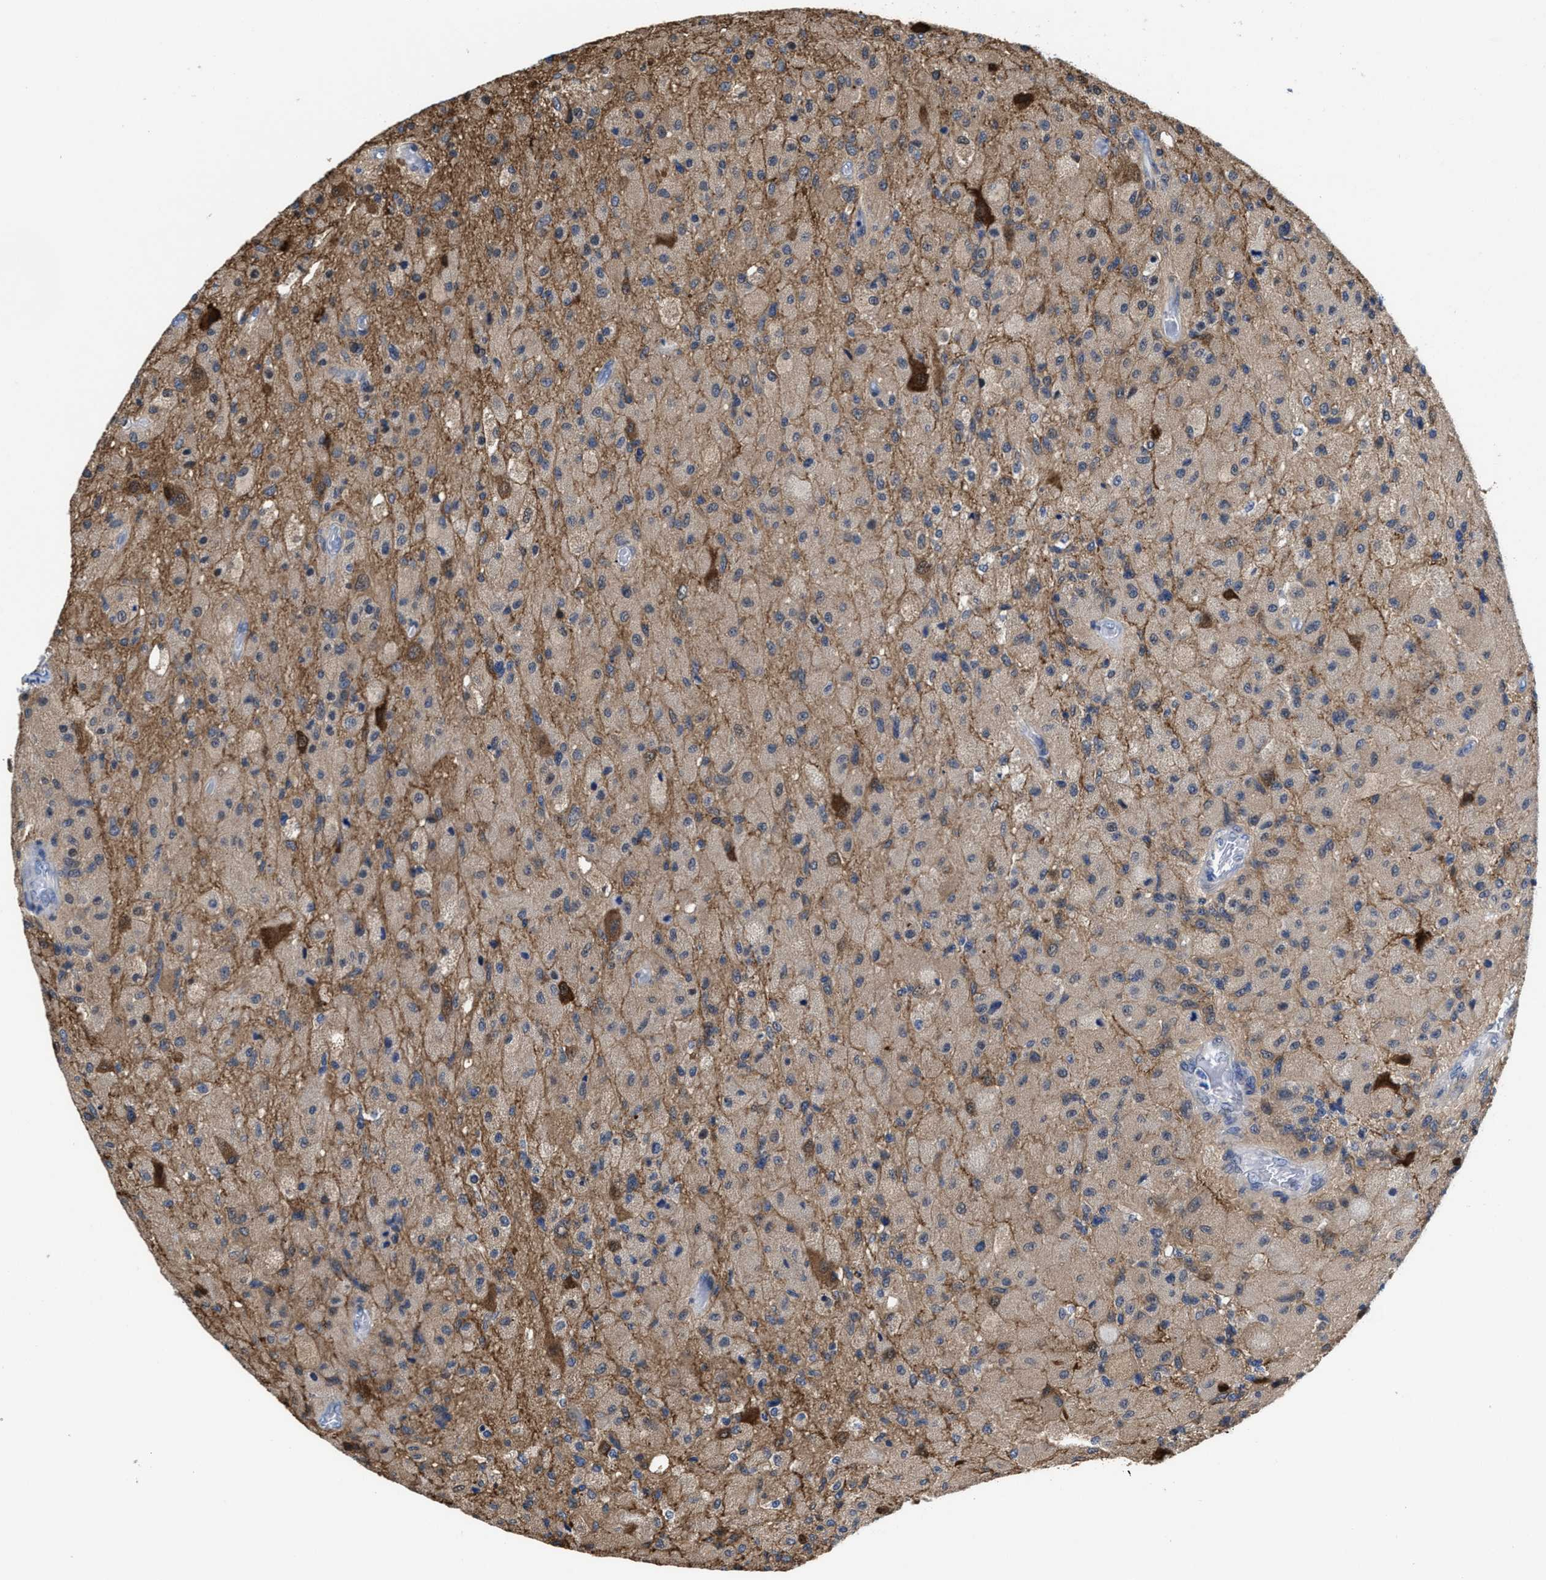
{"staining": {"intensity": "moderate", "quantity": "<25%", "location": "cytoplasmic/membranous,nuclear"}, "tissue": "glioma", "cell_type": "Tumor cells", "image_type": "cancer", "snomed": [{"axis": "morphology", "description": "Normal tissue, NOS"}, {"axis": "morphology", "description": "Glioma, malignant, High grade"}, {"axis": "topography", "description": "Cerebral cortex"}], "caption": "This micrograph shows IHC staining of human malignant glioma (high-grade), with low moderate cytoplasmic/membranous and nuclear expression in approximately <25% of tumor cells.", "gene": "KIF12", "patient": {"sex": "male", "age": 77}}